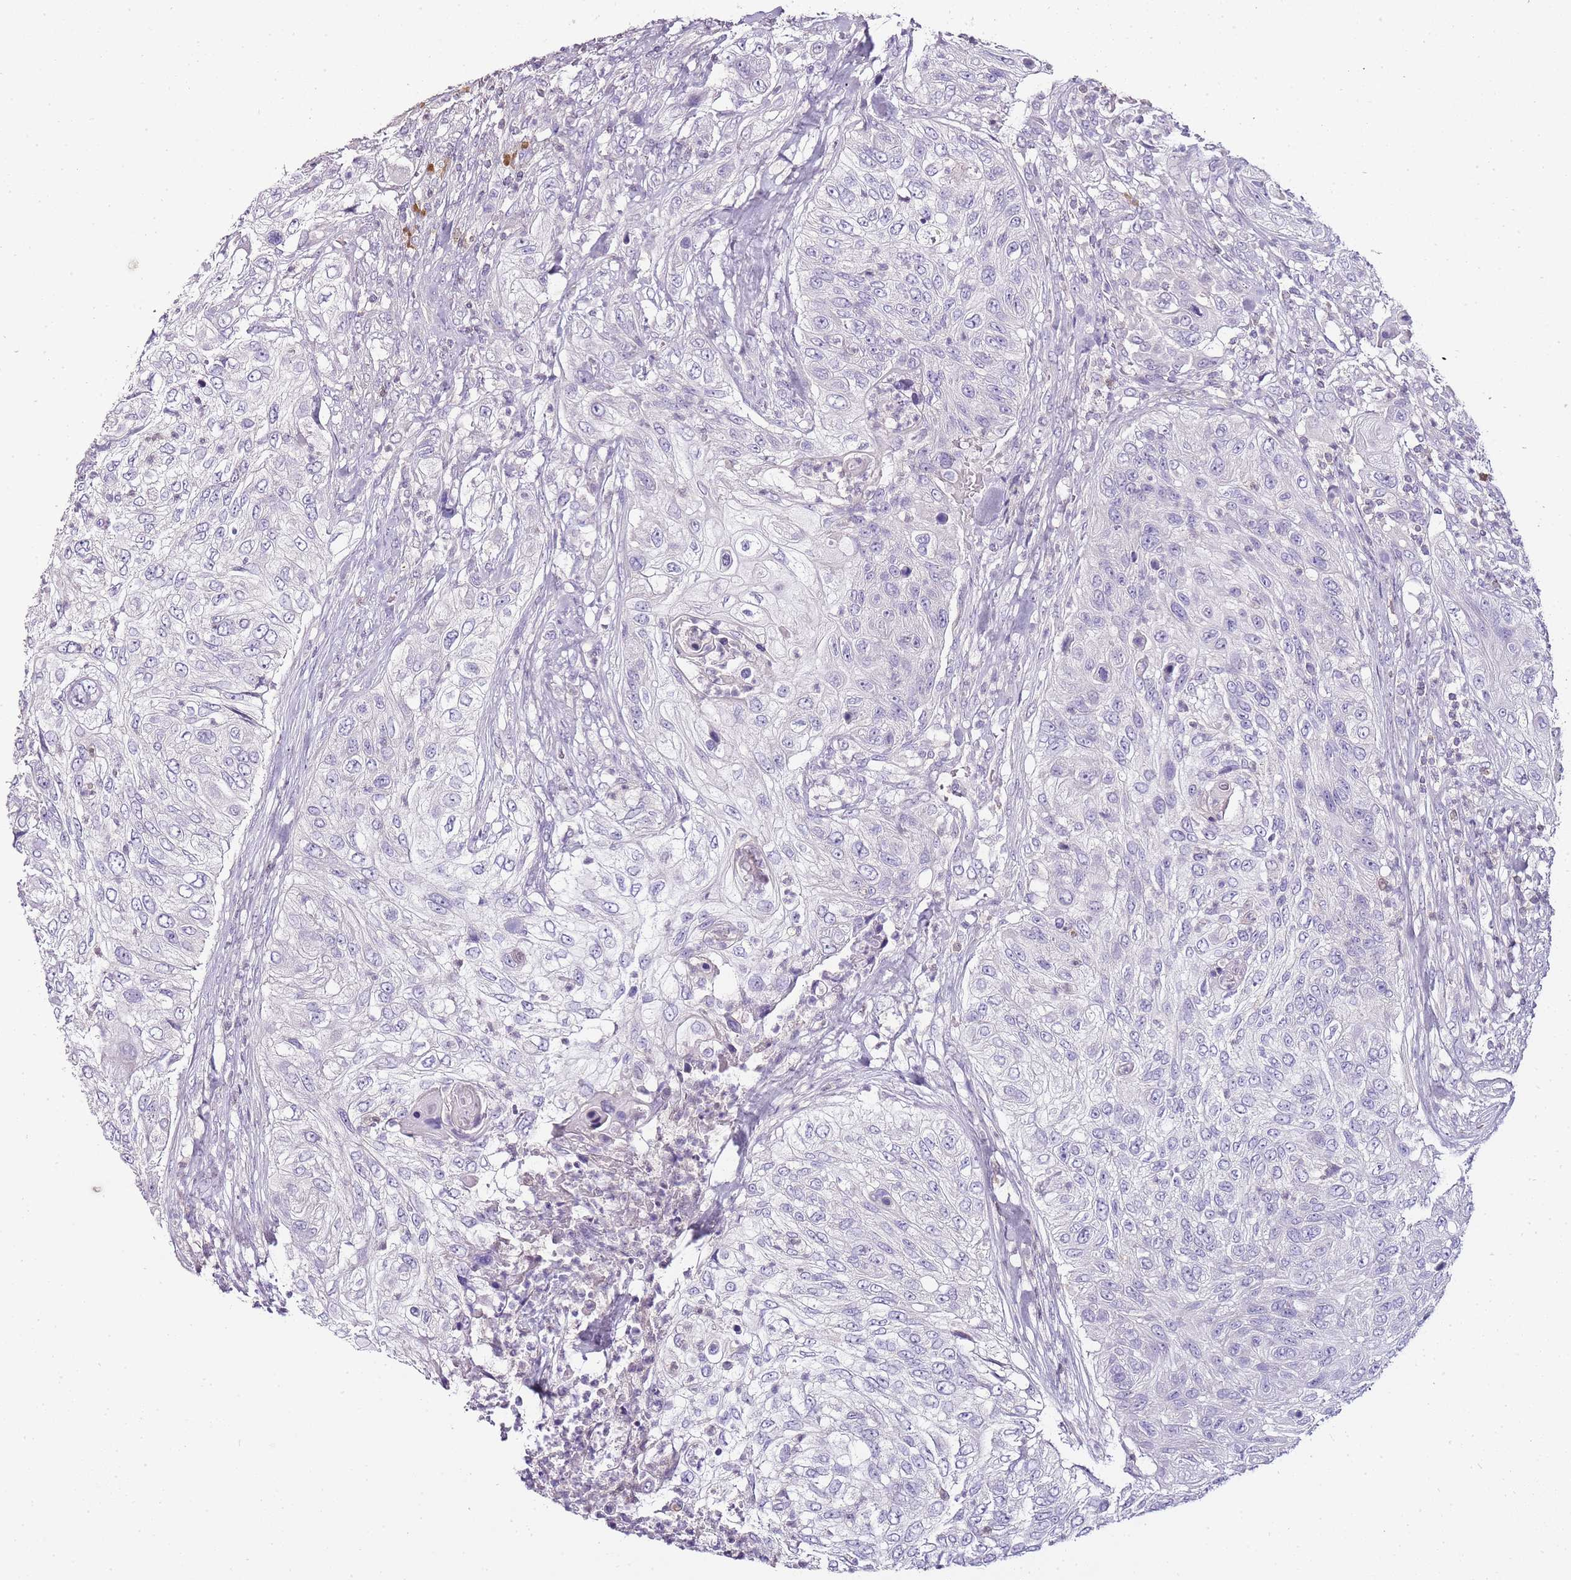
{"staining": {"intensity": "negative", "quantity": "none", "location": "none"}, "tissue": "urothelial cancer", "cell_type": "Tumor cells", "image_type": "cancer", "snomed": [{"axis": "morphology", "description": "Urothelial carcinoma, High grade"}, {"axis": "topography", "description": "Urinary bladder"}], "caption": "IHC image of urothelial cancer stained for a protein (brown), which displays no positivity in tumor cells. (Immunohistochemistry (ihc), brightfield microscopy, high magnification).", "gene": "ZBP1", "patient": {"sex": "female", "age": 60}}